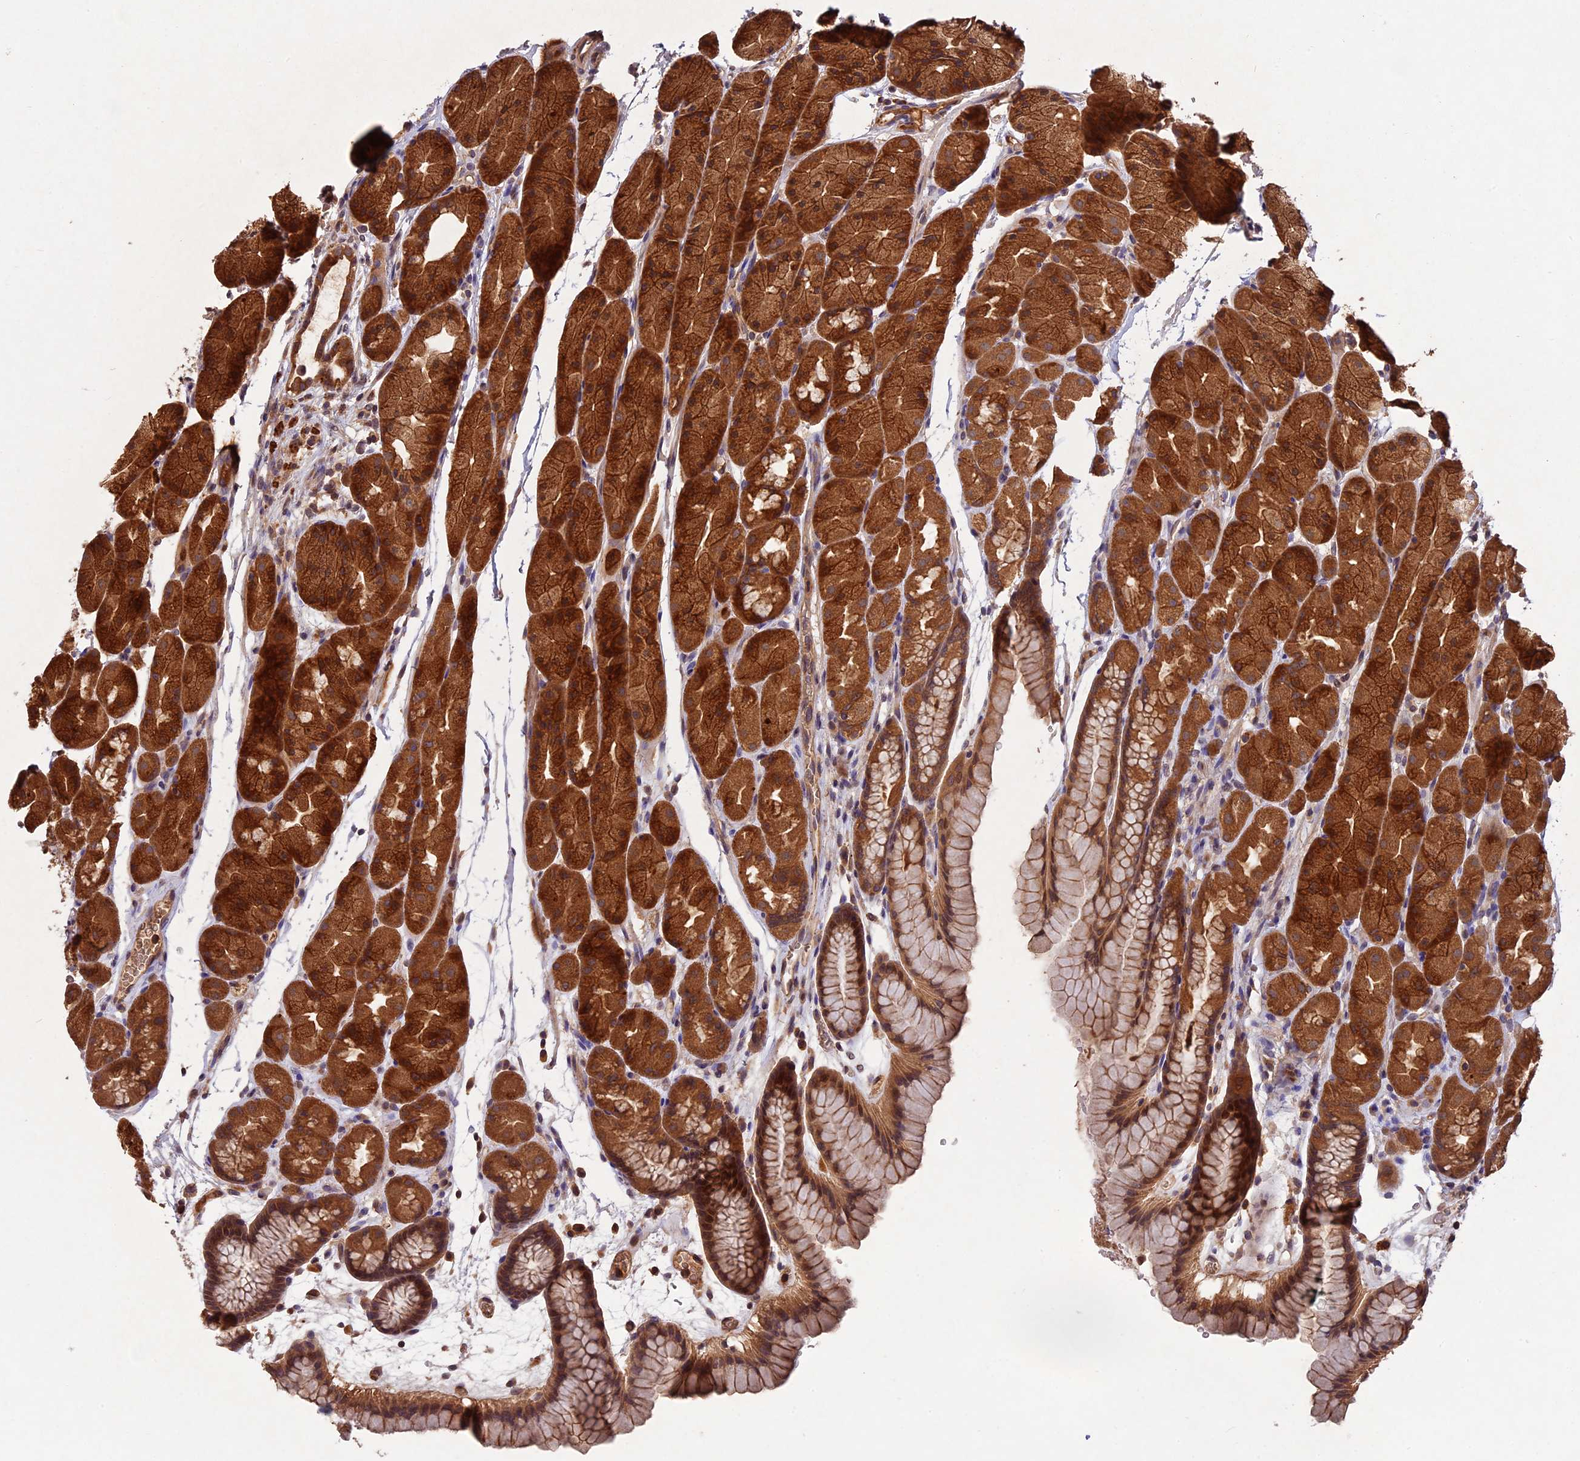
{"staining": {"intensity": "strong", "quantity": ">75%", "location": "cytoplasmic/membranous,nuclear"}, "tissue": "stomach", "cell_type": "Glandular cells", "image_type": "normal", "snomed": [{"axis": "morphology", "description": "Normal tissue, NOS"}, {"axis": "topography", "description": "Stomach, upper"}, {"axis": "topography", "description": "Stomach"}], "caption": "Strong cytoplasmic/membranous,nuclear expression is seen in about >75% of glandular cells in benign stomach.", "gene": "CHAC1", "patient": {"sex": "male", "age": 47}}